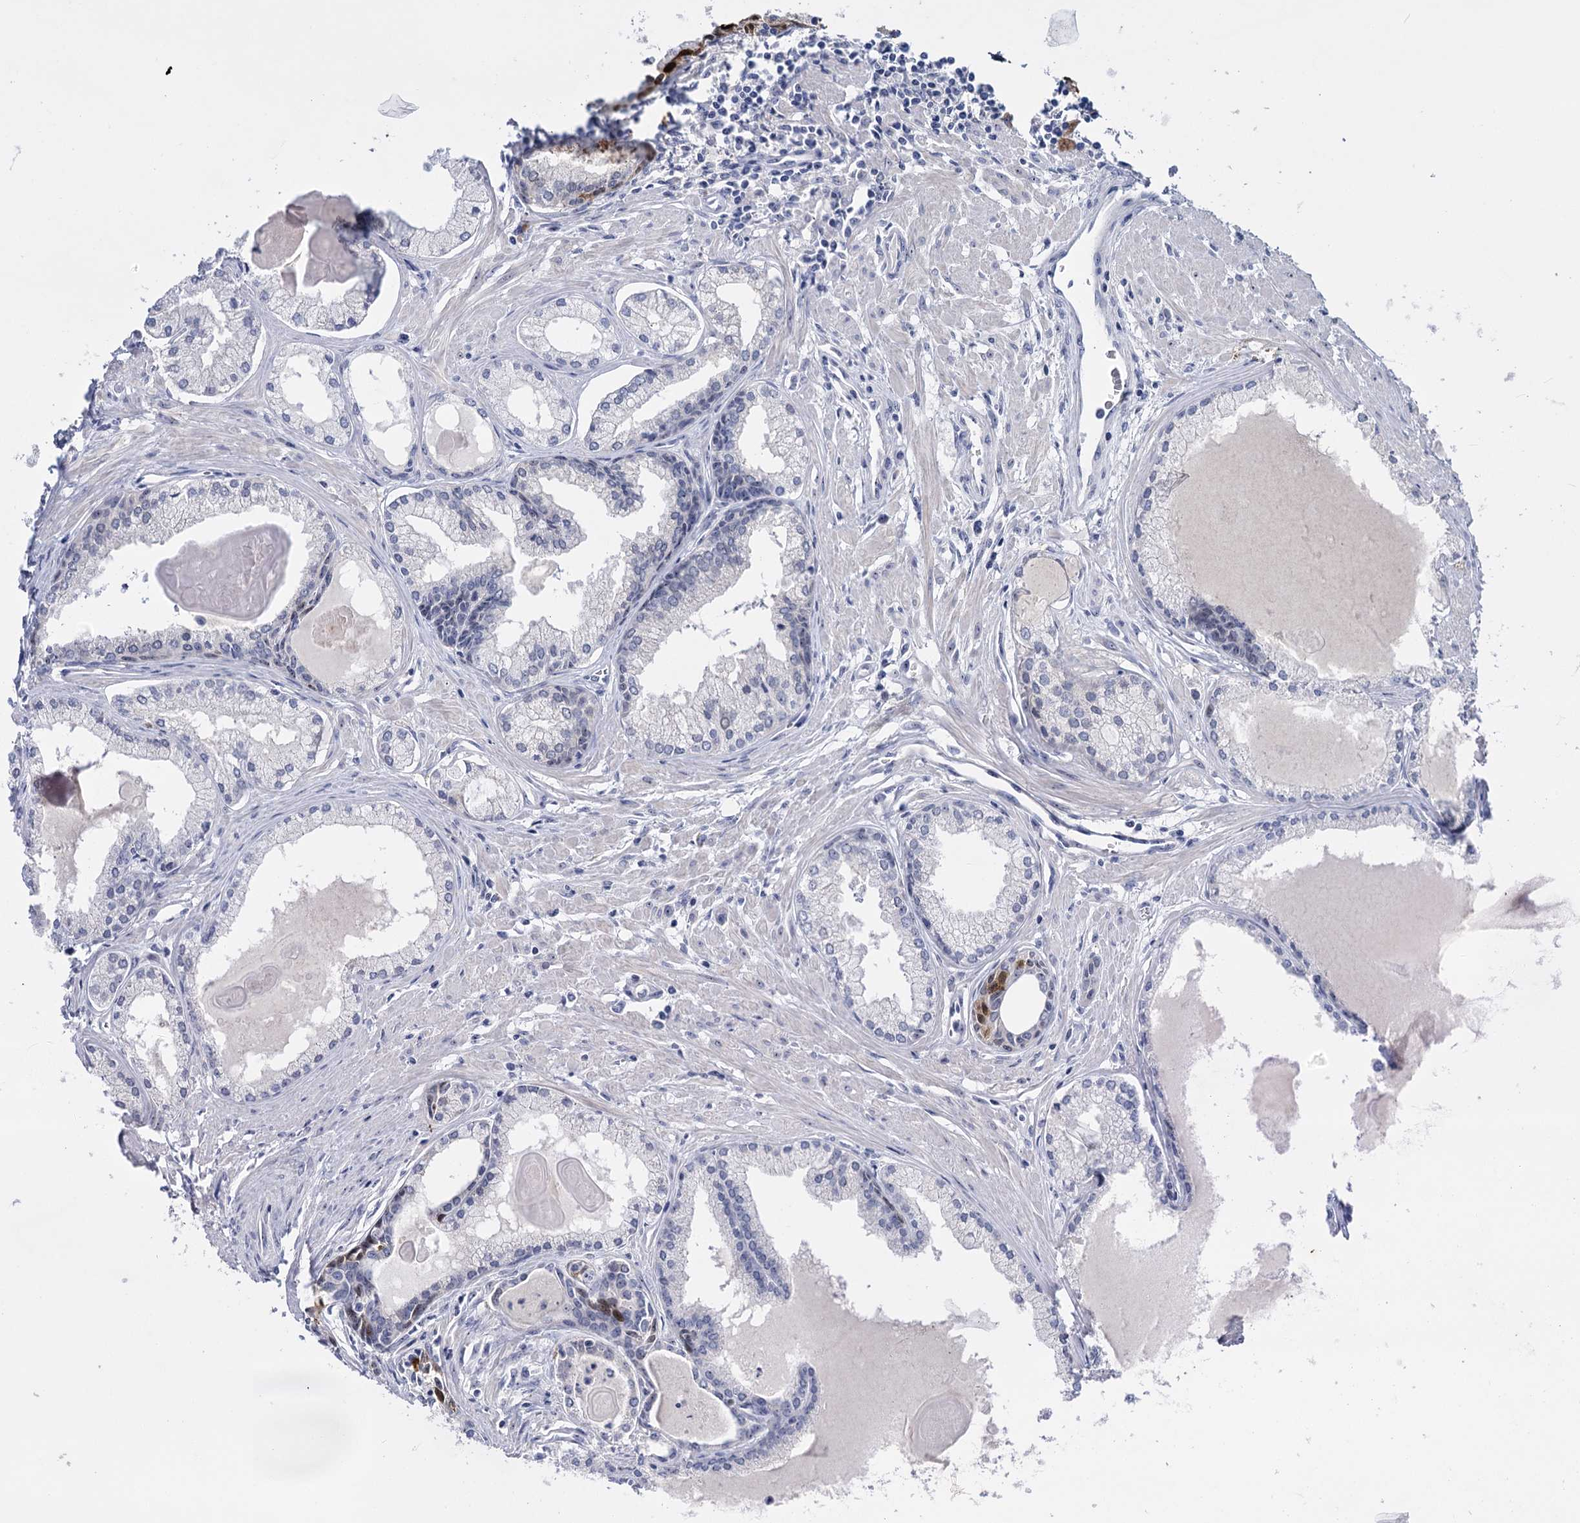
{"staining": {"intensity": "negative", "quantity": "none", "location": "none"}, "tissue": "prostate cancer", "cell_type": "Tumor cells", "image_type": "cancer", "snomed": [{"axis": "morphology", "description": "Adenocarcinoma, High grade"}, {"axis": "topography", "description": "Prostate"}], "caption": "Prostate cancer (adenocarcinoma (high-grade)) stained for a protein using IHC displays no expression tumor cells.", "gene": "SFN", "patient": {"sex": "male", "age": 68}}